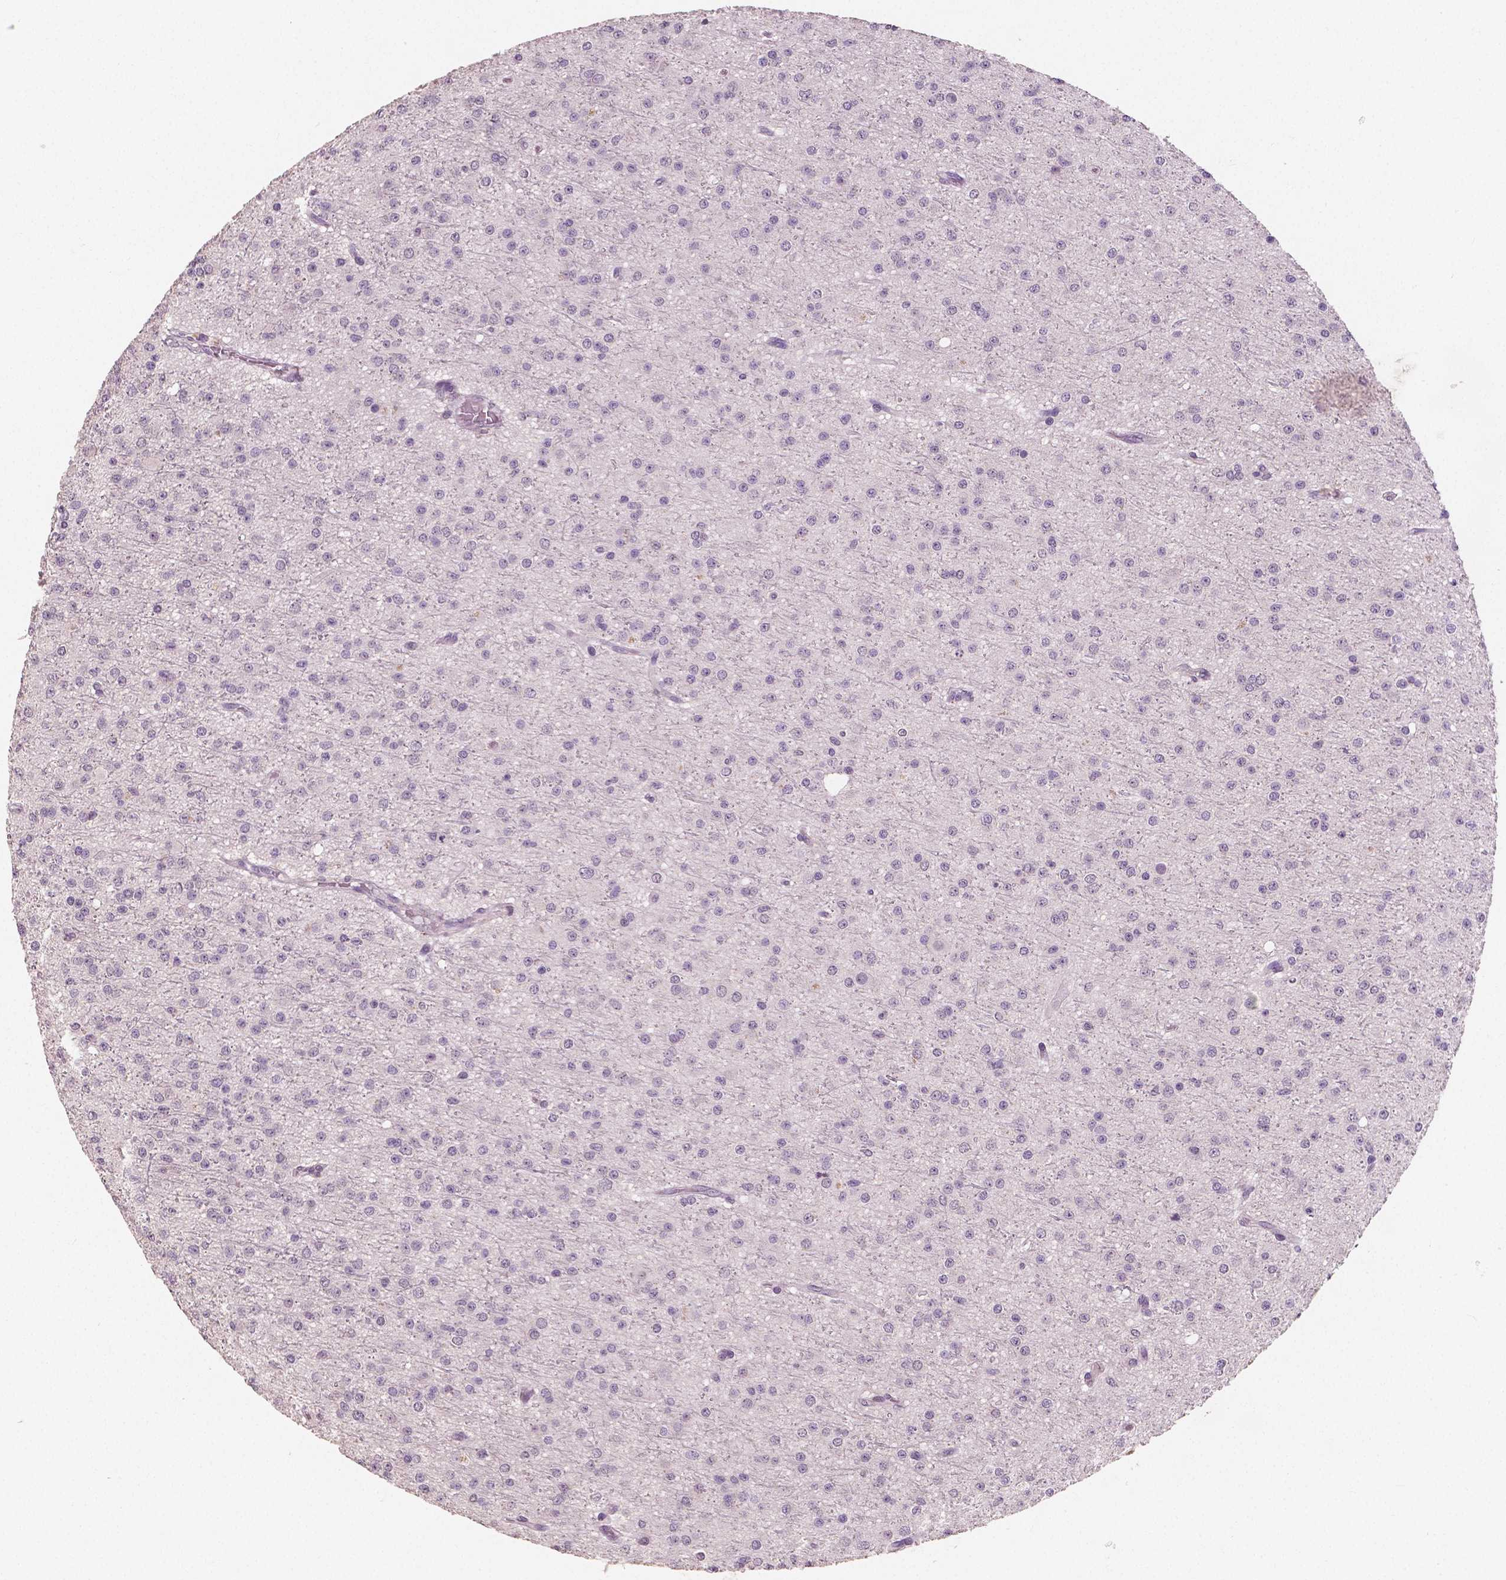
{"staining": {"intensity": "negative", "quantity": "none", "location": "none"}, "tissue": "glioma", "cell_type": "Tumor cells", "image_type": "cancer", "snomed": [{"axis": "morphology", "description": "Glioma, malignant, Low grade"}, {"axis": "topography", "description": "Brain"}], "caption": "DAB immunohistochemical staining of malignant glioma (low-grade) shows no significant positivity in tumor cells. (Brightfield microscopy of DAB (3,3'-diaminobenzidine) IHC at high magnification).", "gene": "RNASE7", "patient": {"sex": "male", "age": 27}}